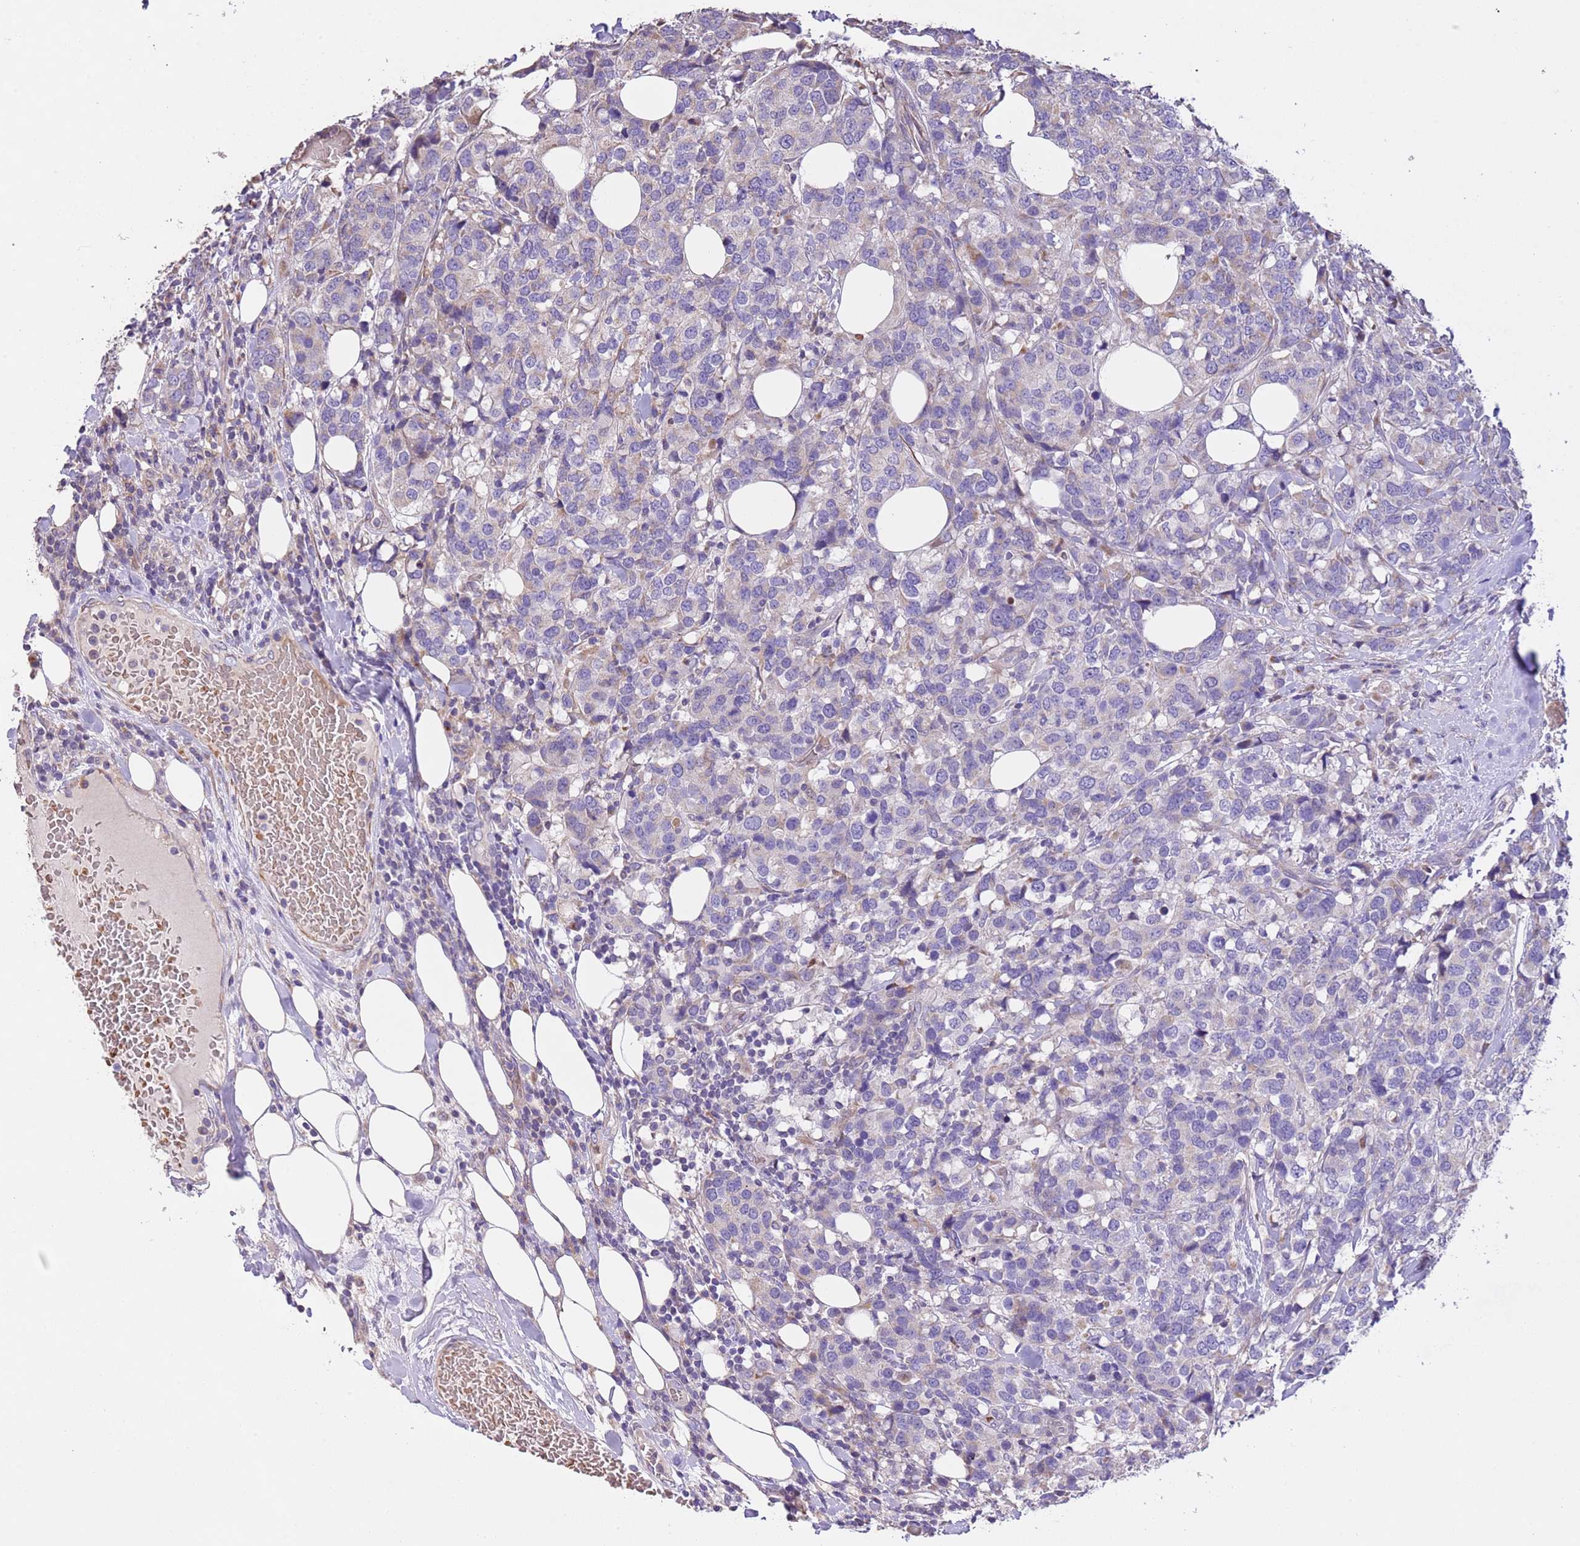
{"staining": {"intensity": "negative", "quantity": "none", "location": "none"}, "tissue": "breast cancer", "cell_type": "Tumor cells", "image_type": "cancer", "snomed": [{"axis": "morphology", "description": "Lobular carcinoma"}, {"axis": "topography", "description": "Breast"}], "caption": "Immunohistochemistry image of neoplastic tissue: breast cancer stained with DAB shows no significant protein staining in tumor cells. The staining was performed using DAB to visualize the protein expression in brown, while the nuclei were stained in blue with hematoxylin (Magnification: 20x).", "gene": "PIGA", "patient": {"sex": "female", "age": 59}}